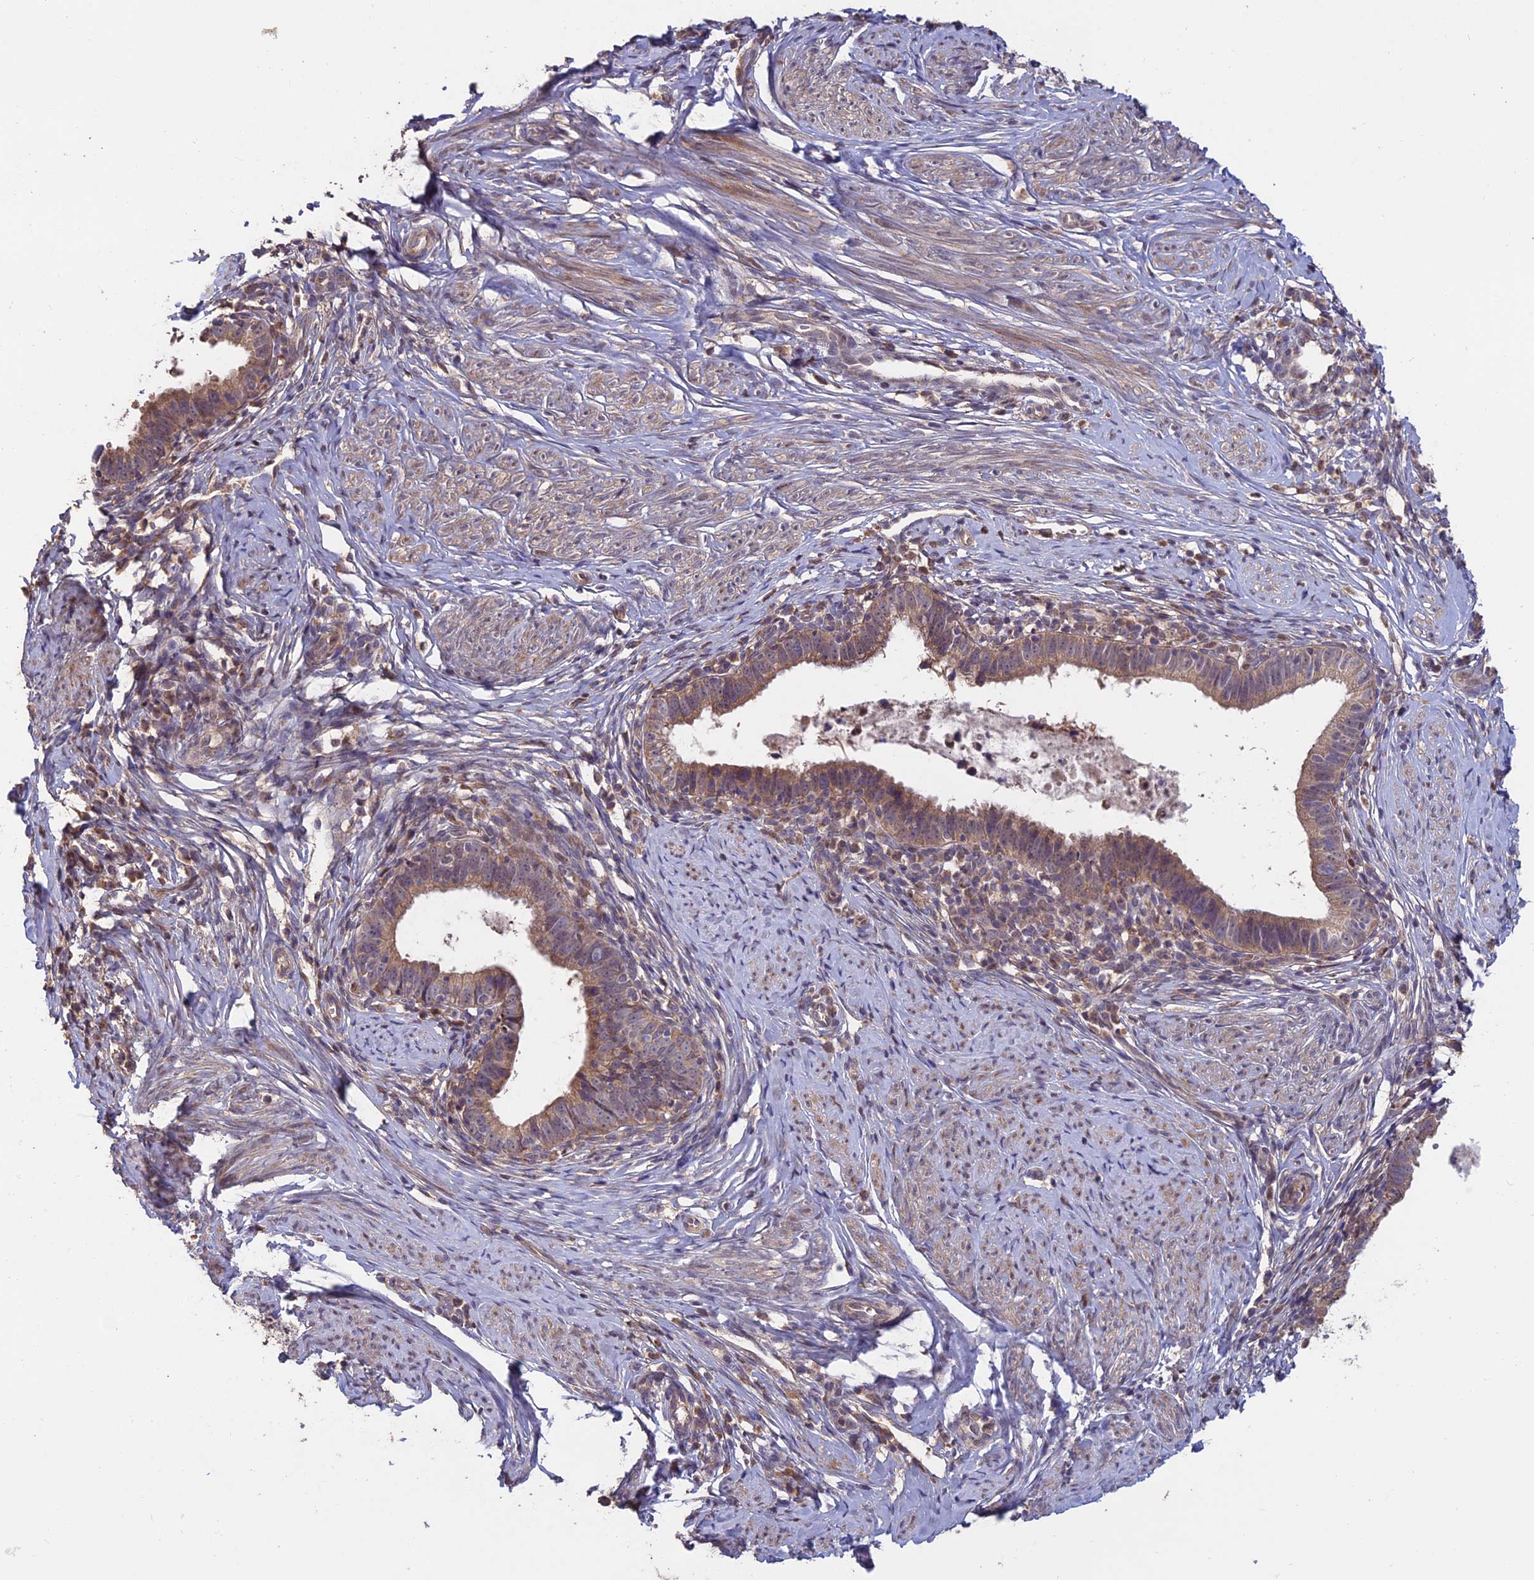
{"staining": {"intensity": "weak", "quantity": ">75%", "location": "cytoplasmic/membranous"}, "tissue": "cervical cancer", "cell_type": "Tumor cells", "image_type": "cancer", "snomed": [{"axis": "morphology", "description": "Adenocarcinoma, NOS"}, {"axis": "topography", "description": "Cervix"}], "caption": "A photomicrograph of human adenocarcinoma (cervical) stained for a protein displays weak cytoplasmic/membranous brown staining in tumor cells. Using DAB (3,3'-diaminobenzidine) (brown) and hematoxylin (blue) stains, captured at high magnification using brightfield microscopy.", "gene": "SHISA5", "patient": {"sex": "female", "age": 36}}